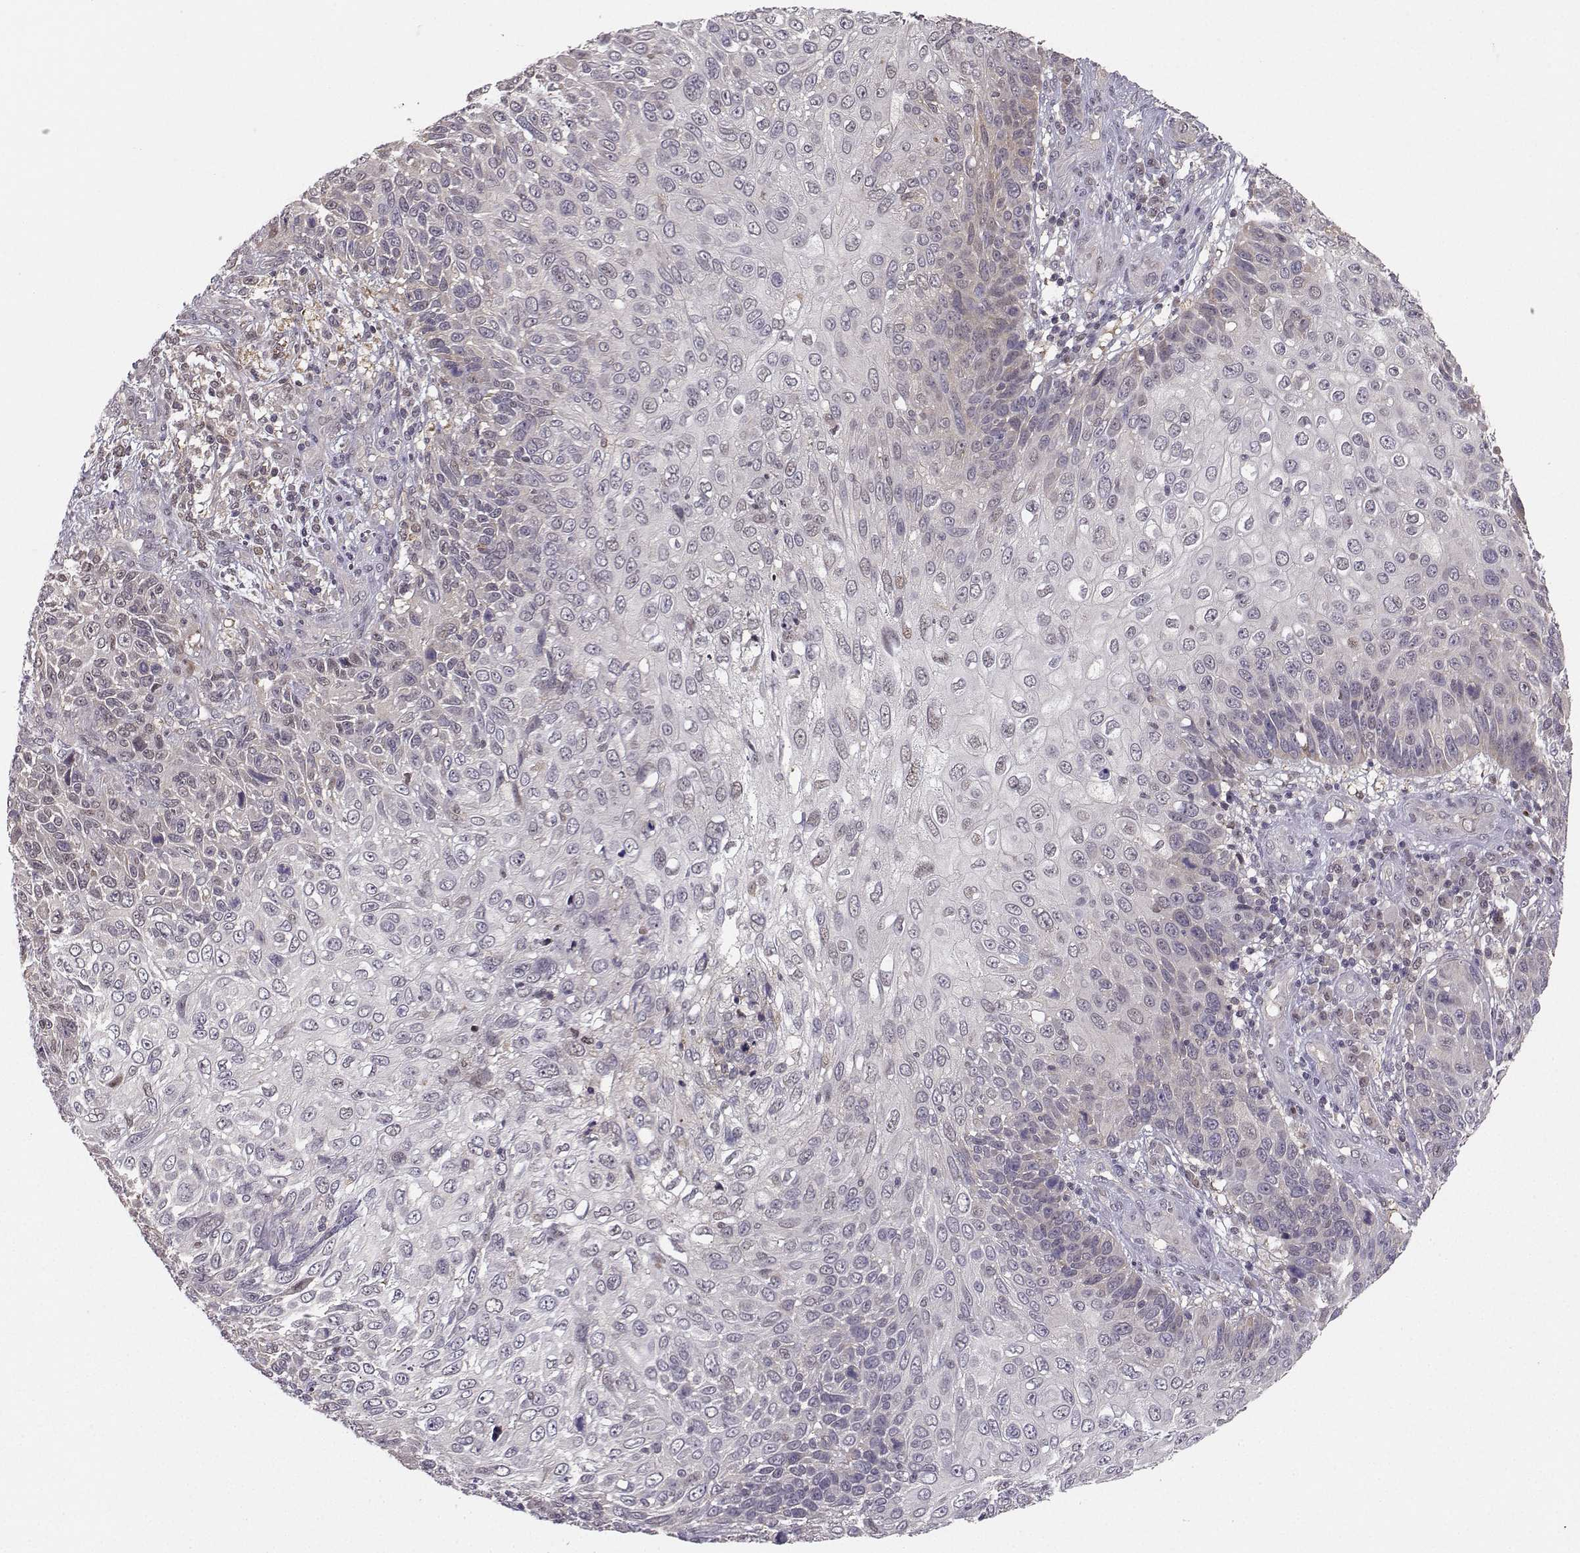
{"staining": {"intensity": "negative", "quantity": "none", "location": "none"}, "tissue": "skin cancer", "cell_type": "Tumor cells", "image_type": "cancer", "snomed": [{"axis": "morphology", "description": "Squamous cell carcinoma, NOS"}, {"axis": "topography", "description": "Skin"}], "caption": "There is no significant positivity in tumor cells of squamous cell carcinoma (skin).", "gene": "PKP2", "patient": {"sex": "male", "age": 92}}